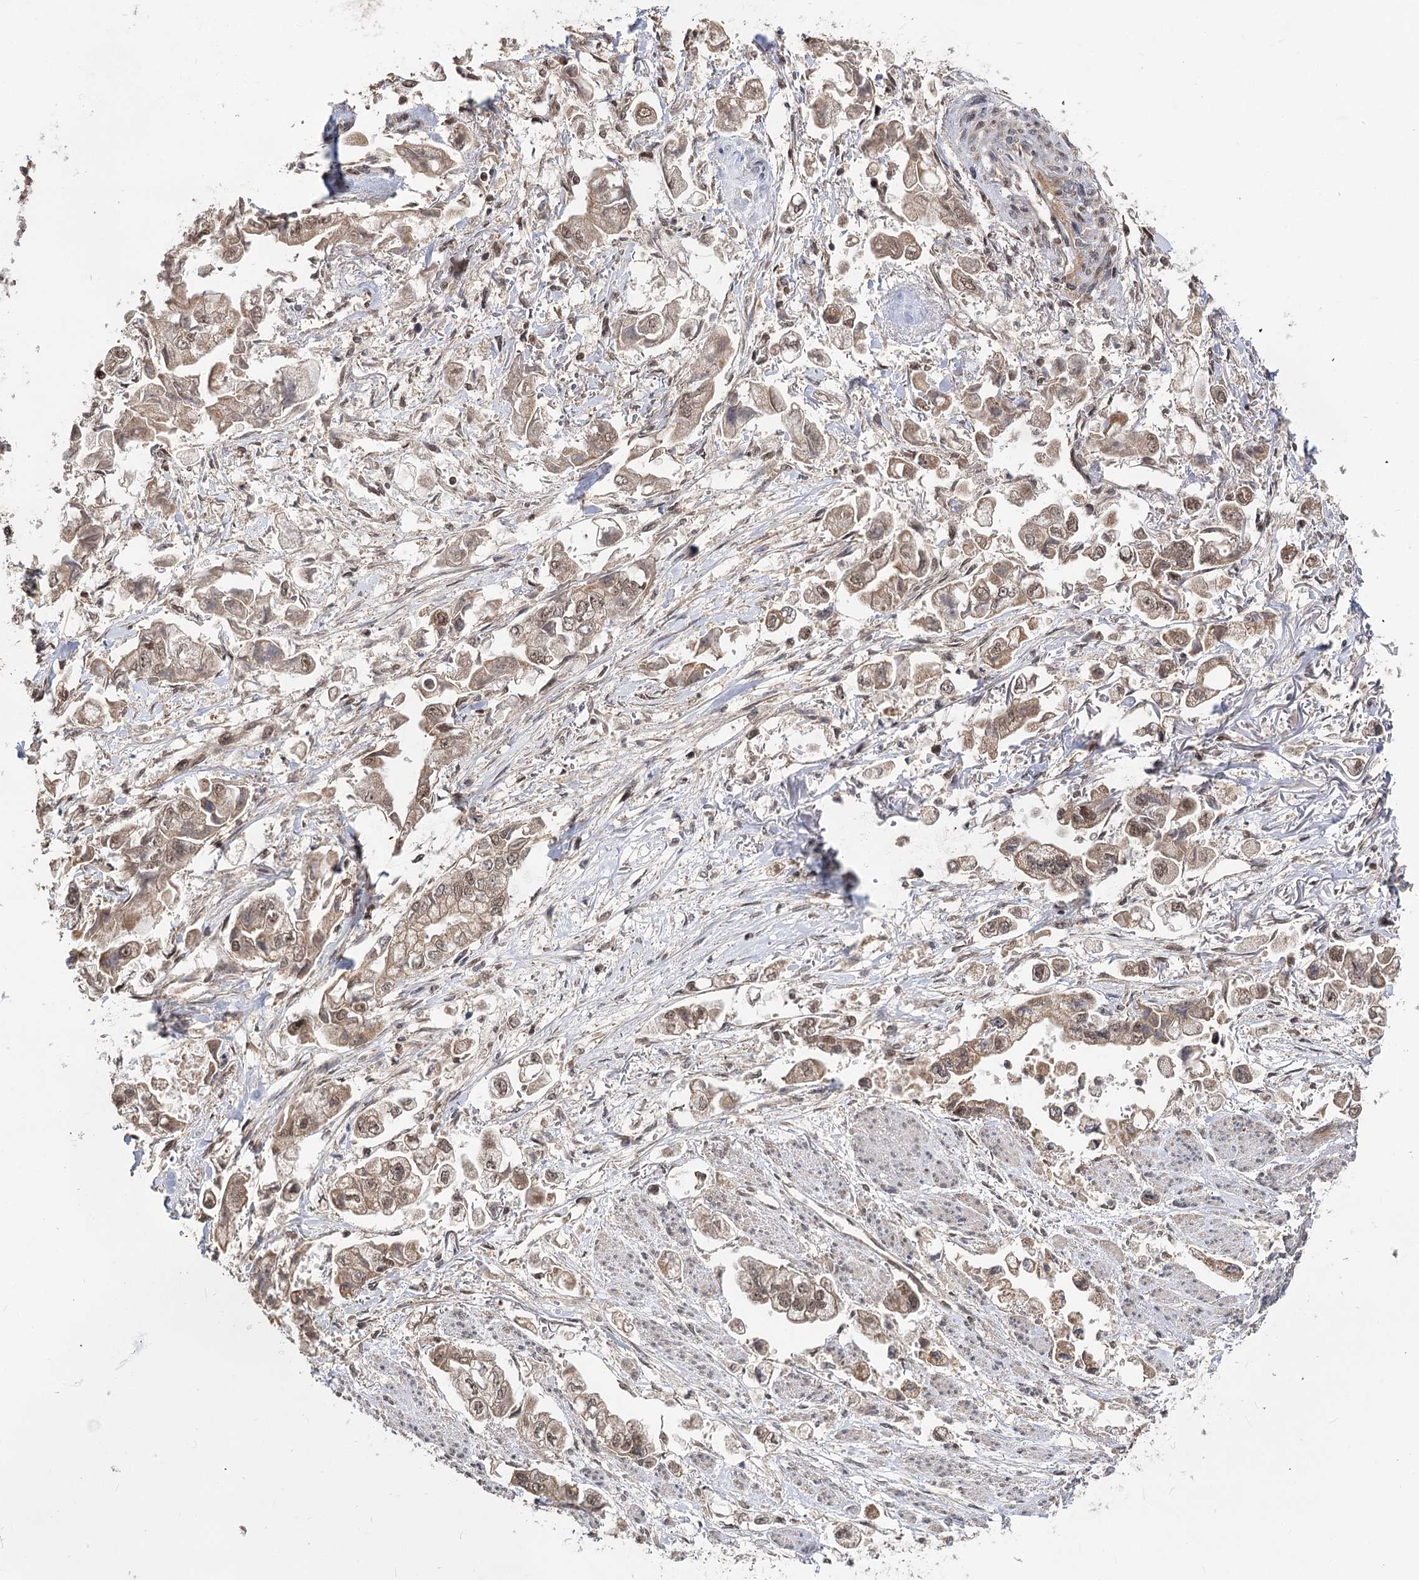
{"staining": {"intensity": "moderate", "quantity": ">75%", "location": "cytoplasmic/membranous,nuclear"}, "tissue": "stomach cancer", "cell_type": "Tumor cells", "image_type": "cancer", "snomed": [{"axis": "morphology", "description": "Adenocarcinoma, NOS"}, {"axis": "topography", "description": "Stomach"}], "caption": "Protein expression by immunohistochemistry (IHC) demonstrates moderate cytoplasmic/membranous and nuclear expression in approximately >75% of tumor cells in adenocarcinoma (stomach).", "gene": "FAM53B", "patient": {"sex": "male", "age": 62}}